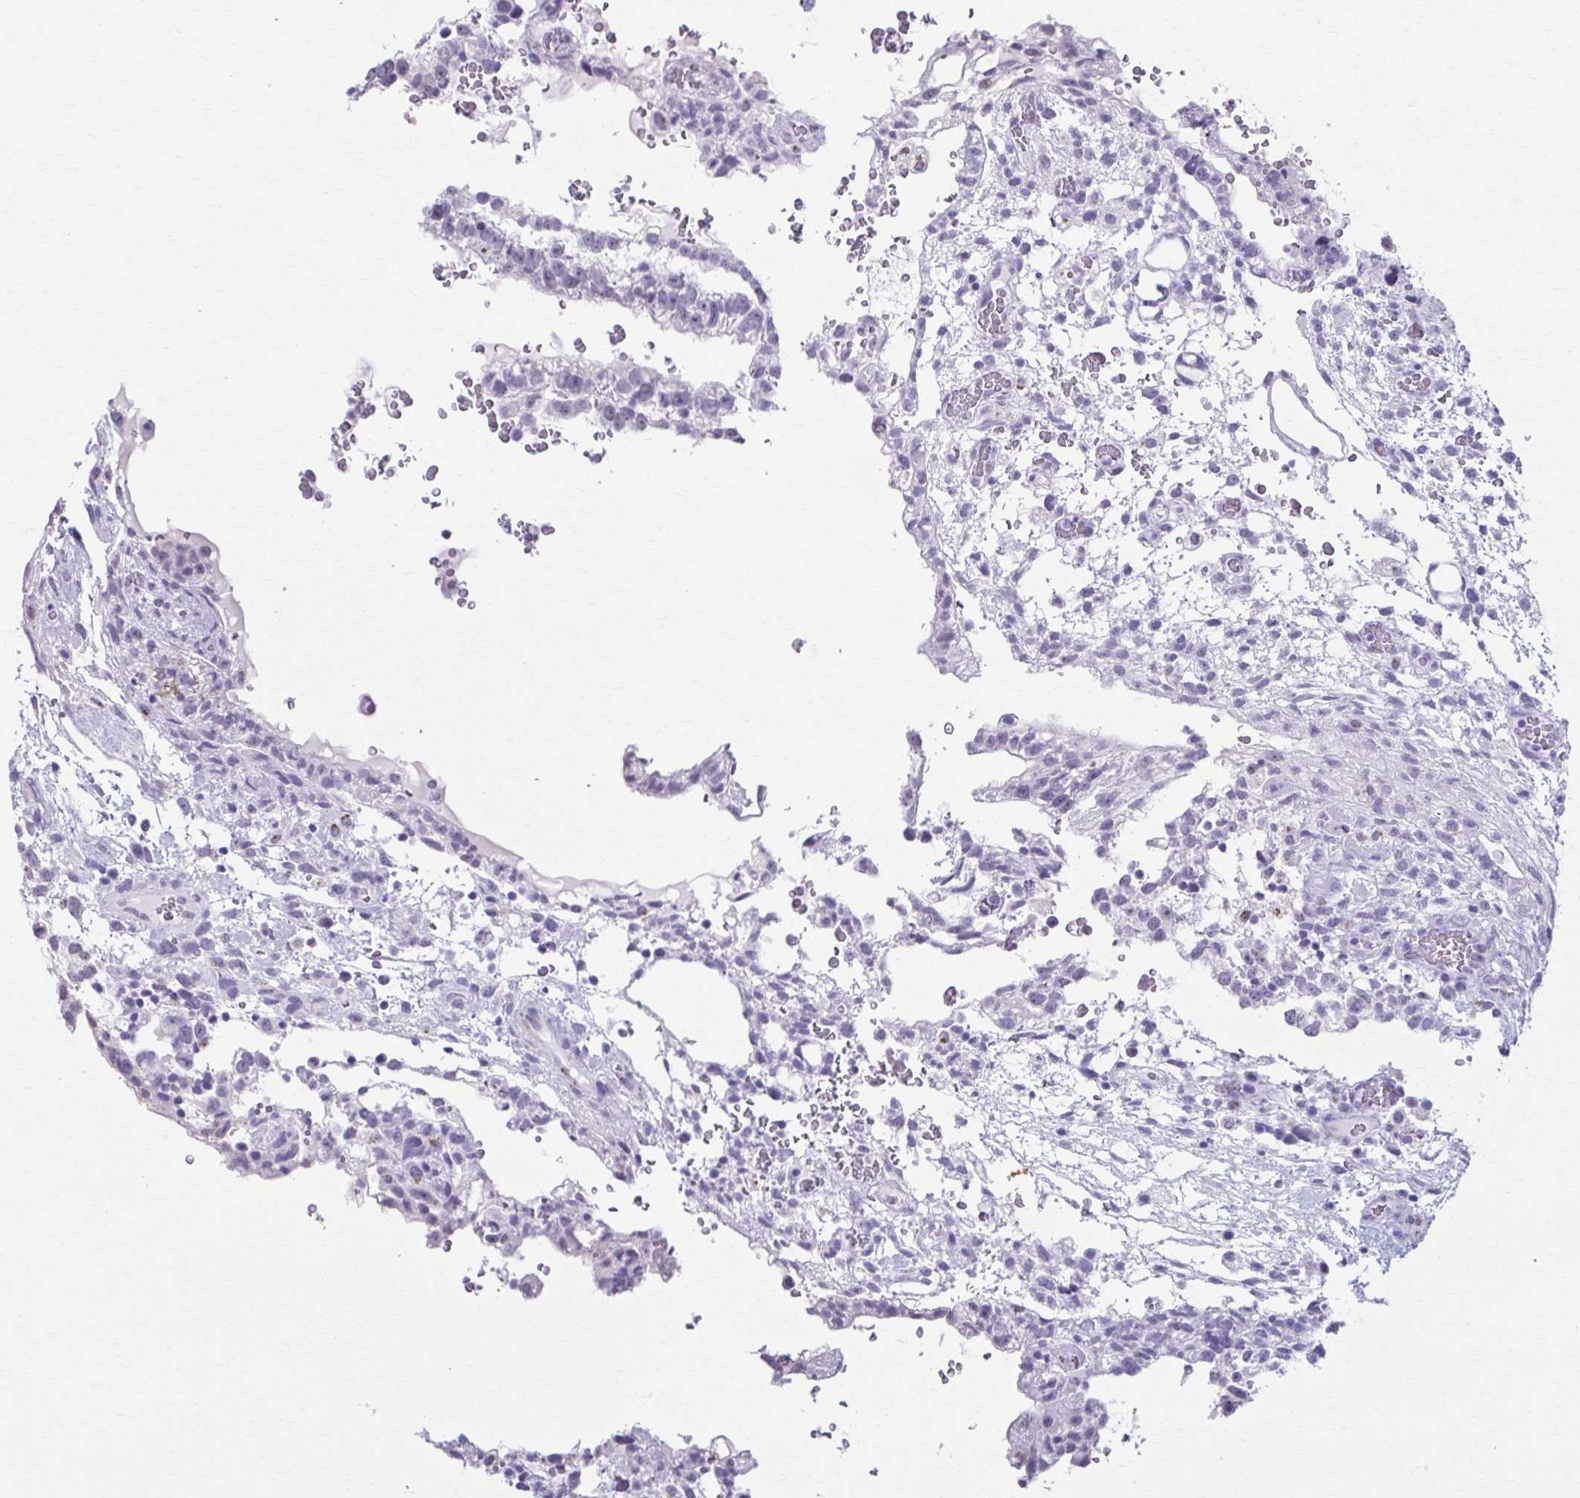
{"staining": {"intensity": "negative", "quantity": "none", "location": "none"}, "tissue": "testis cancer", "cell_type": "Tumor cells", "image_type": "cancer", "snomed": [{"axis": "morphology", "description": "Carcinoma, Embryonal, NOS"}, {"axis": "topography", "description": "Testis"}], "caption": "Immunohistochemical staining of testis cancer reveals no significant expression in tumor cells.", "gene": "ZNF682", "patient": {"sex": "male", "age": 32}}